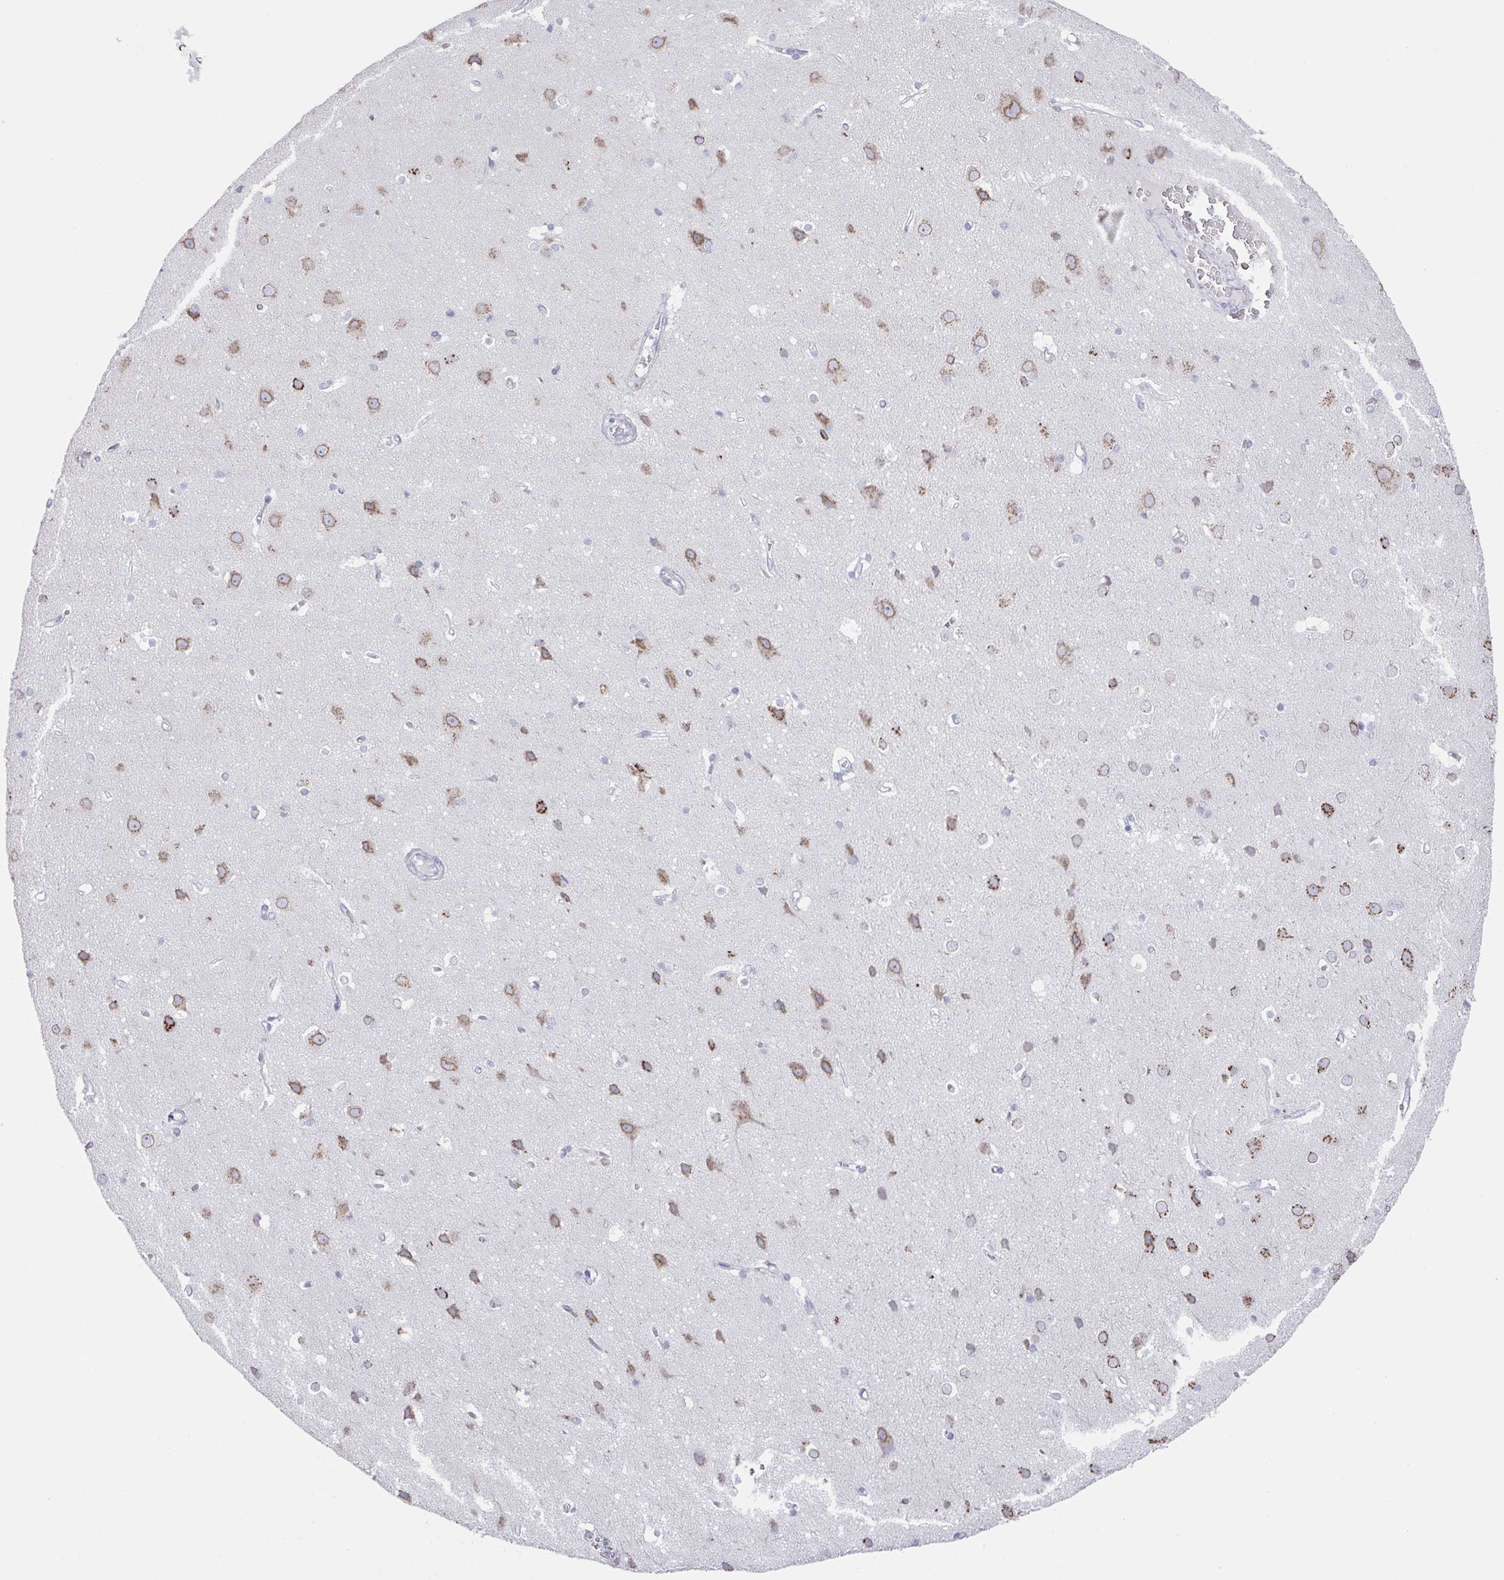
{"staining": {"intensity": "negative", "quantity": "none", "location": "none"}, "tissue": "cerebral cortex", "cell_type": "Endothelial cells", "image_type": "normal", "snomed": [{"axis": "morphology", "description": "Normal tissue, NOS"}, {"axis": "topography", "description": "Cerebral cortex"}], "caption": "DAB (3,3'-diaminobenzidine) immunohistochemical staining of normal cerebral cortex demonstrates no significant positivity in endothelial cells.", "gene": "VKORC1L1", "patient": {"sex": "male", "age": 37}}